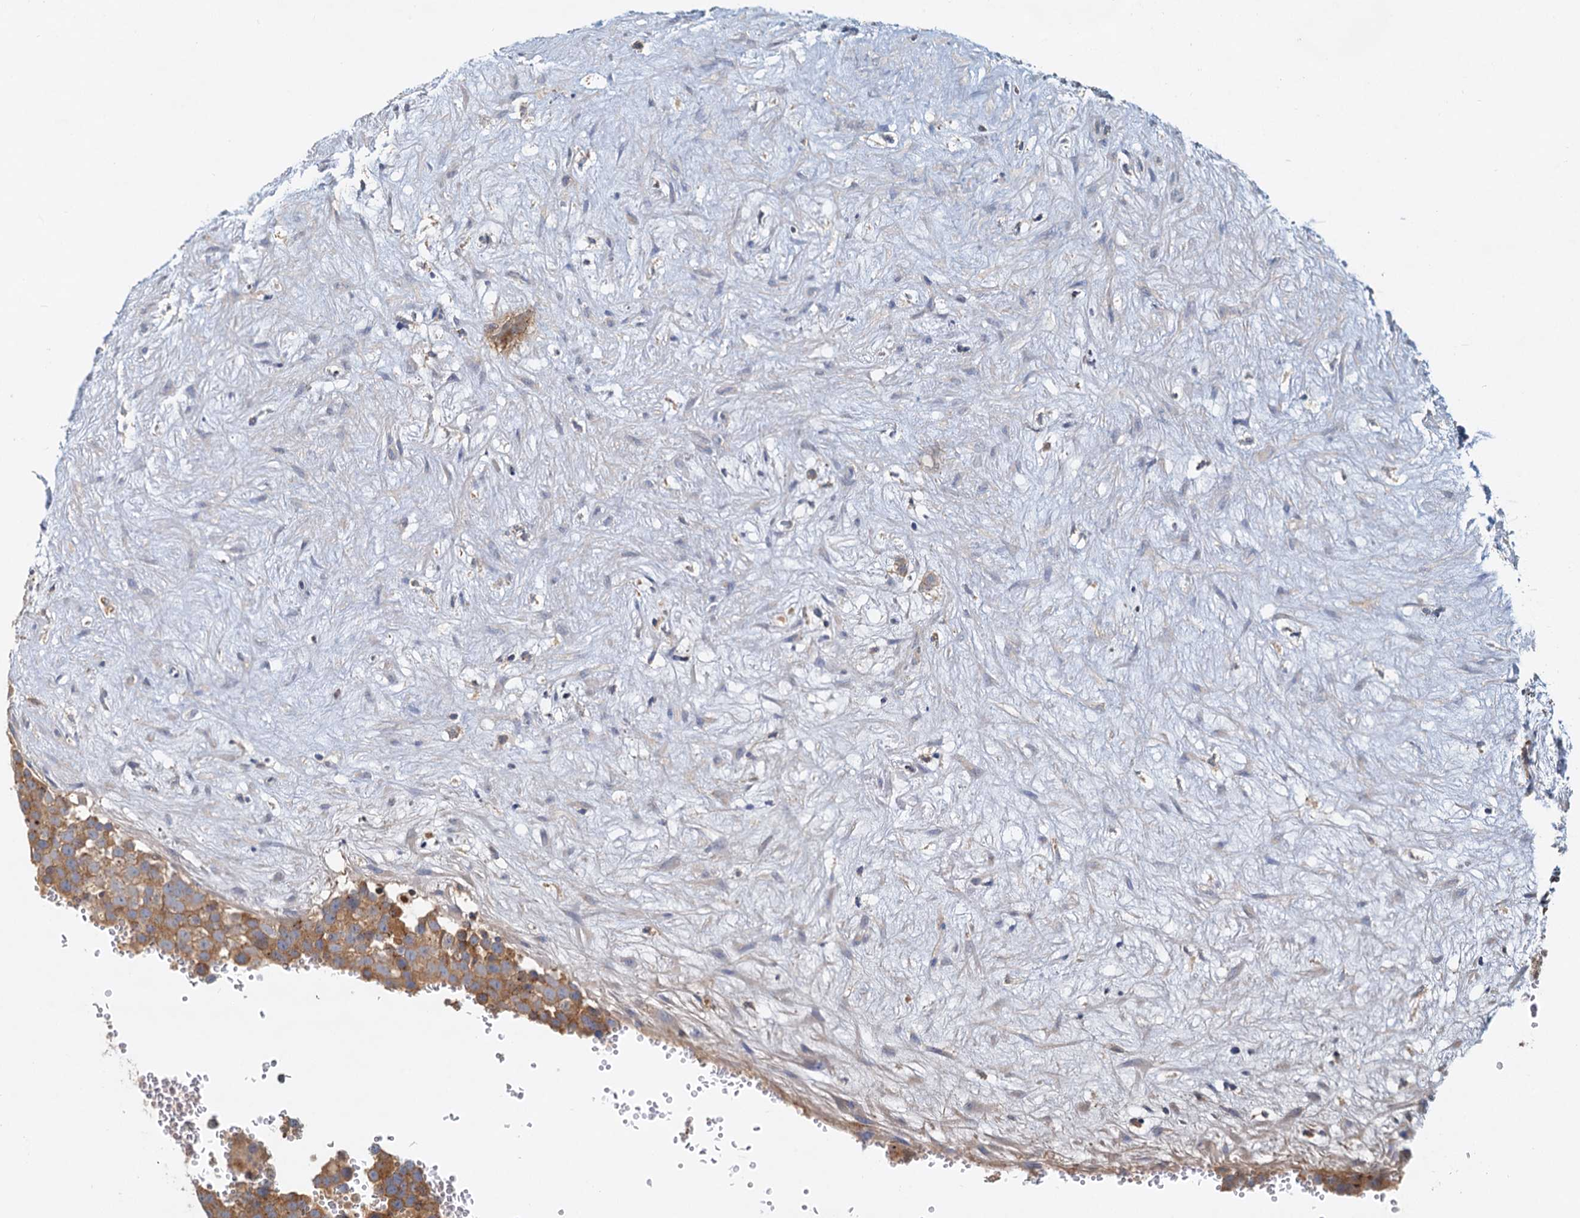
{"staining": {"intensity": "moderate", "quantity": ">75%", "location": "cytoplasmic/membranous"}, "tissue": "testis cancer", "cell_type": "Tumor cells", "image_type": "cancer", "snomed": [{"axis": "morphology", "description": "Seminoma, NOS"}, {"axis": "topography", "description": "Testis"}], "caption": "A micrograph of testis cancer (seminoma) stained for a protein shows moderate cytoplasmic/membranous brown staining in tumor cells.", "gene": "TOLLIP", "patient": {"sex": "male", "age": 71}}